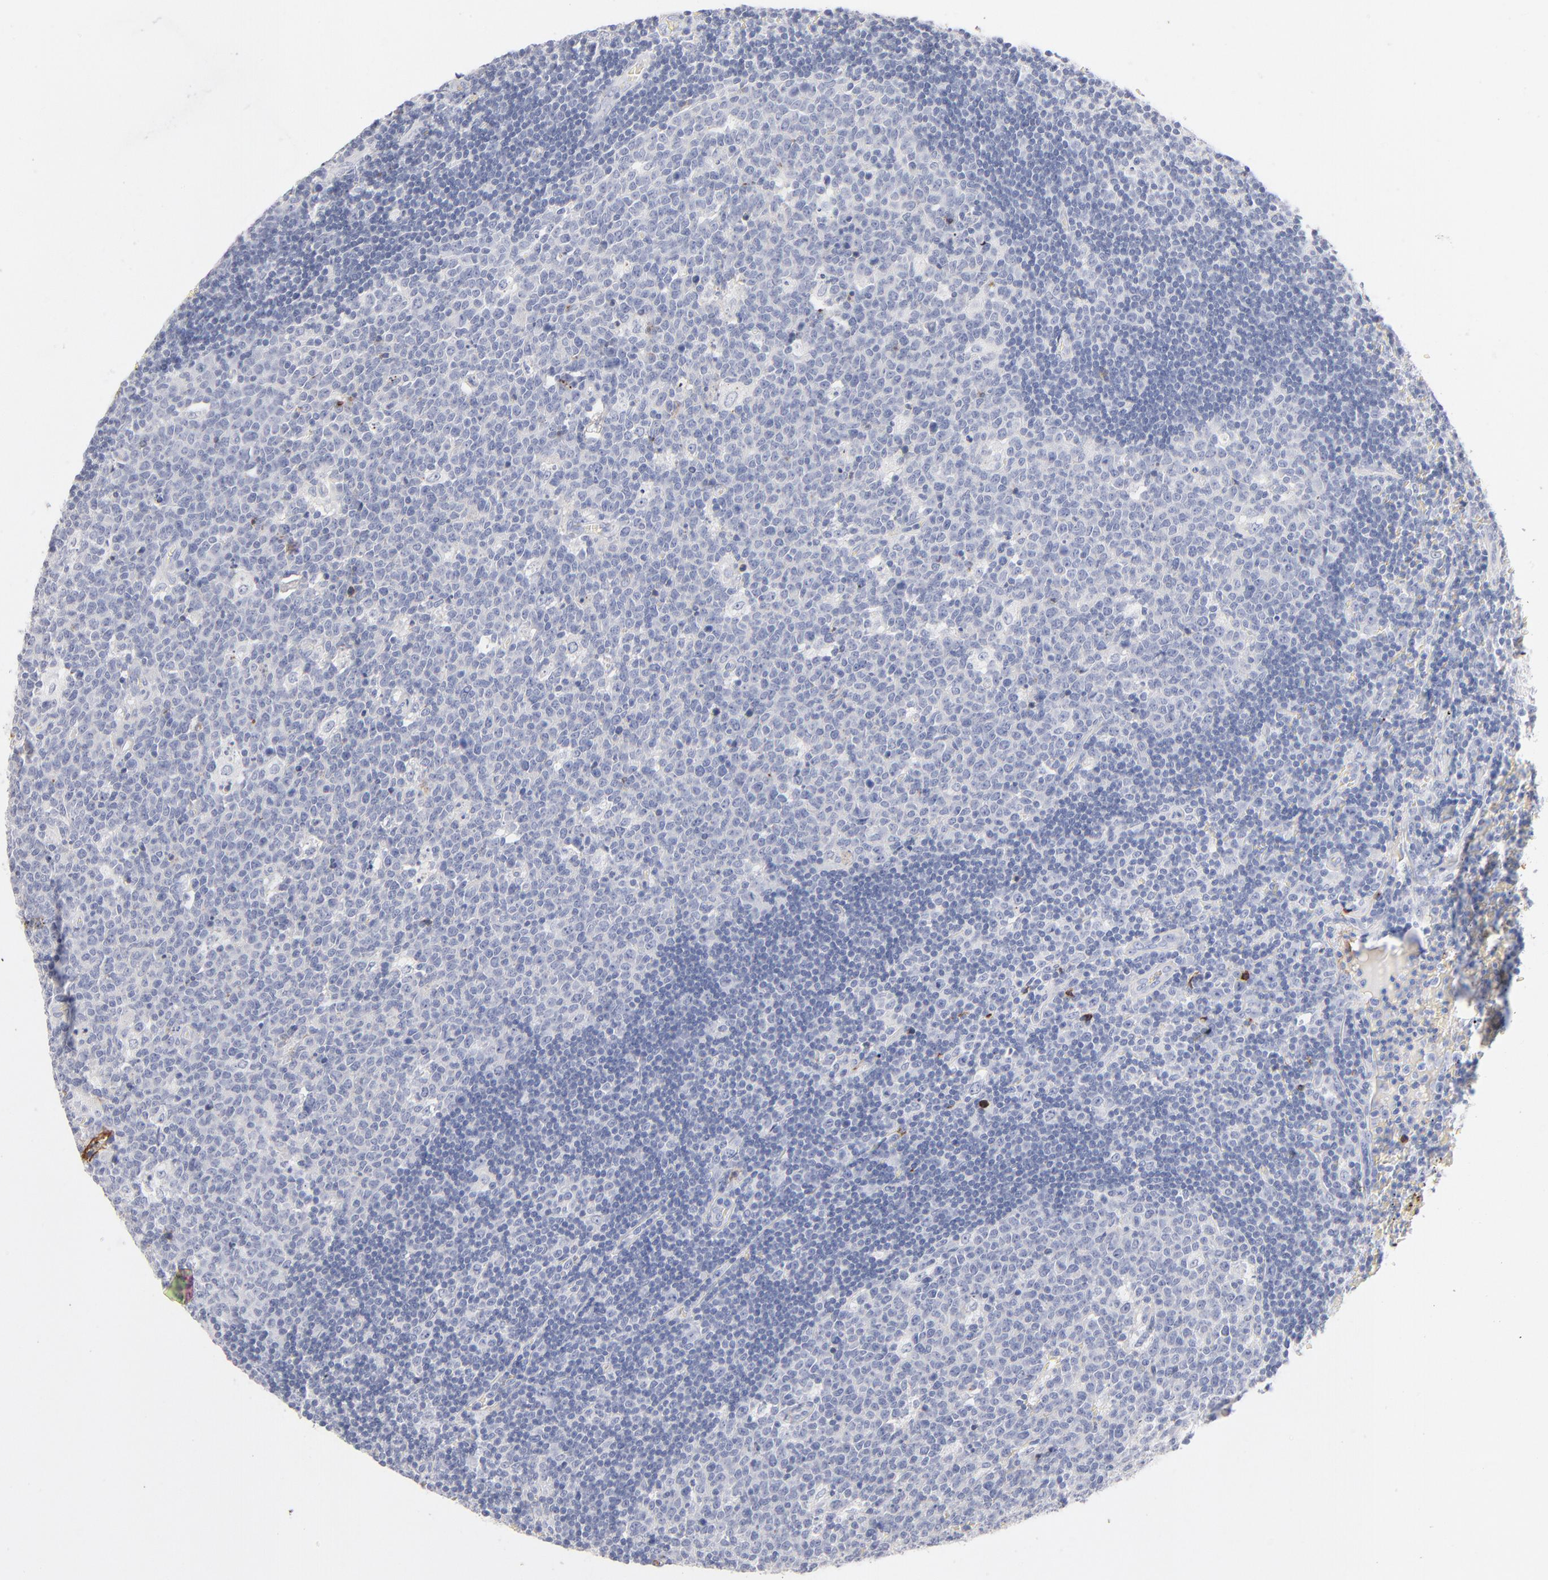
{"staining": {"intensity": "negative", "quantity": "none", "location": "none"}, "tissue": "lymph node", "cell_type": "Germinal center cells", "image_type": "normal", "snomed": [{"axis": "morphology", "description": "Normal tissue, NOS"}, {"axis": "topography", "description": "Lymph node"}, {"axis": "topography", "description": "Salivary gland"}], "caption": "Immunohistochemistry (IHC) image of benign lymph node: lymph node stained with DAB (3,3'-diaminobenzidine) reveals no significant protein staining in germinal center cells.", "gene": "APOH", "patient": {"sex": "male", "age": 8}}